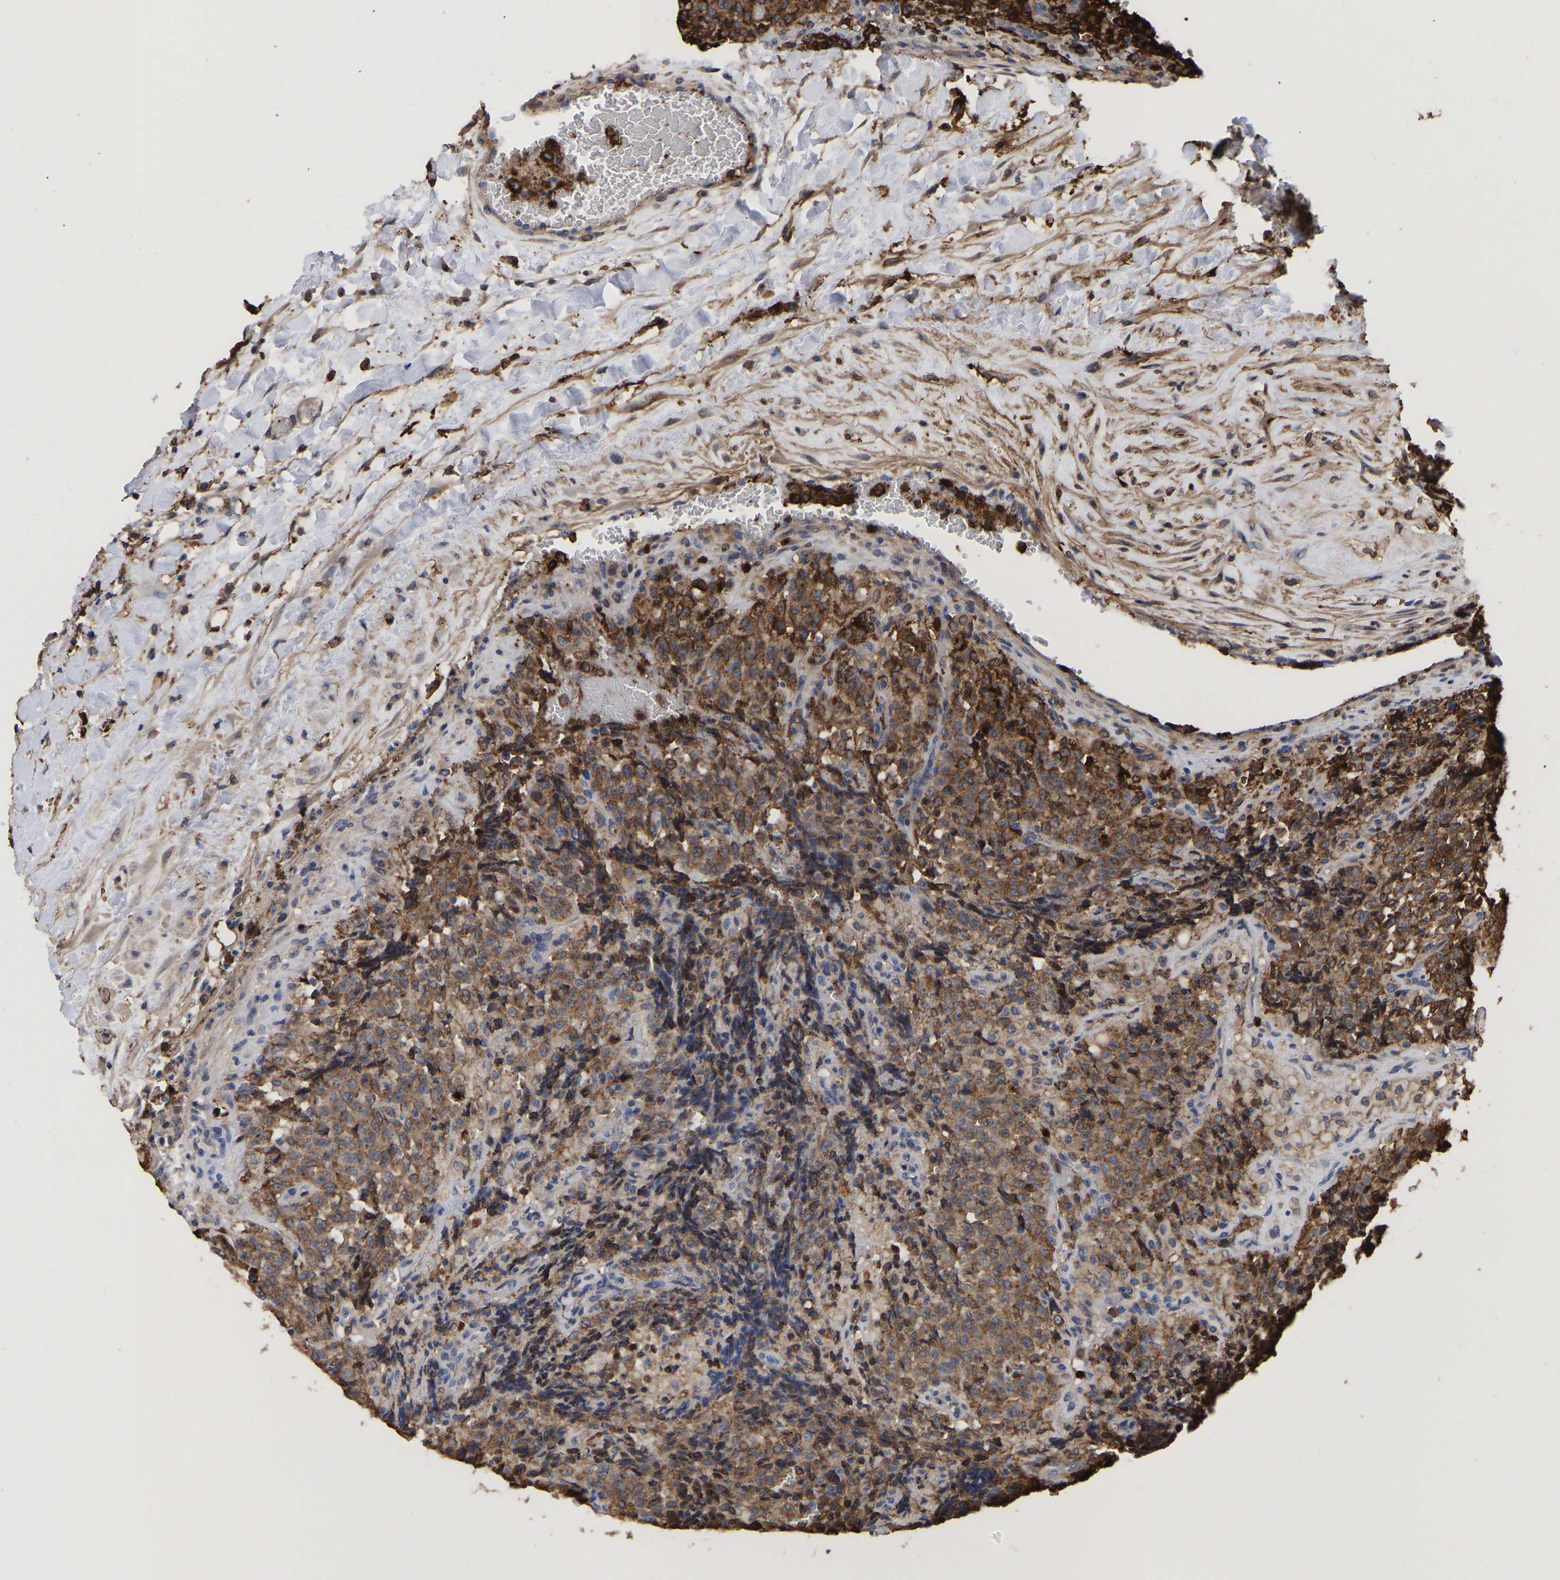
{"staining": {"intensity": "moderate", "quantity": ">75%", "location": "cytoplasmic/membranous"}, "tissue": "testis cancer", "cell_type": "Tumor cells", "image_type": "cancer", "snomed": [{"axis": "morphology", "description": "Seminoma, NOS"}, {"axis": "topography", "description": "Testis"}], "caption": "A medium amount of moderate cytoplasmic/membranous staining is present in approximately >75% of tumor cells in seminoma (testis) tissue.", "gene": "LIF", "patient": {"sex": "male", "age": 59}}